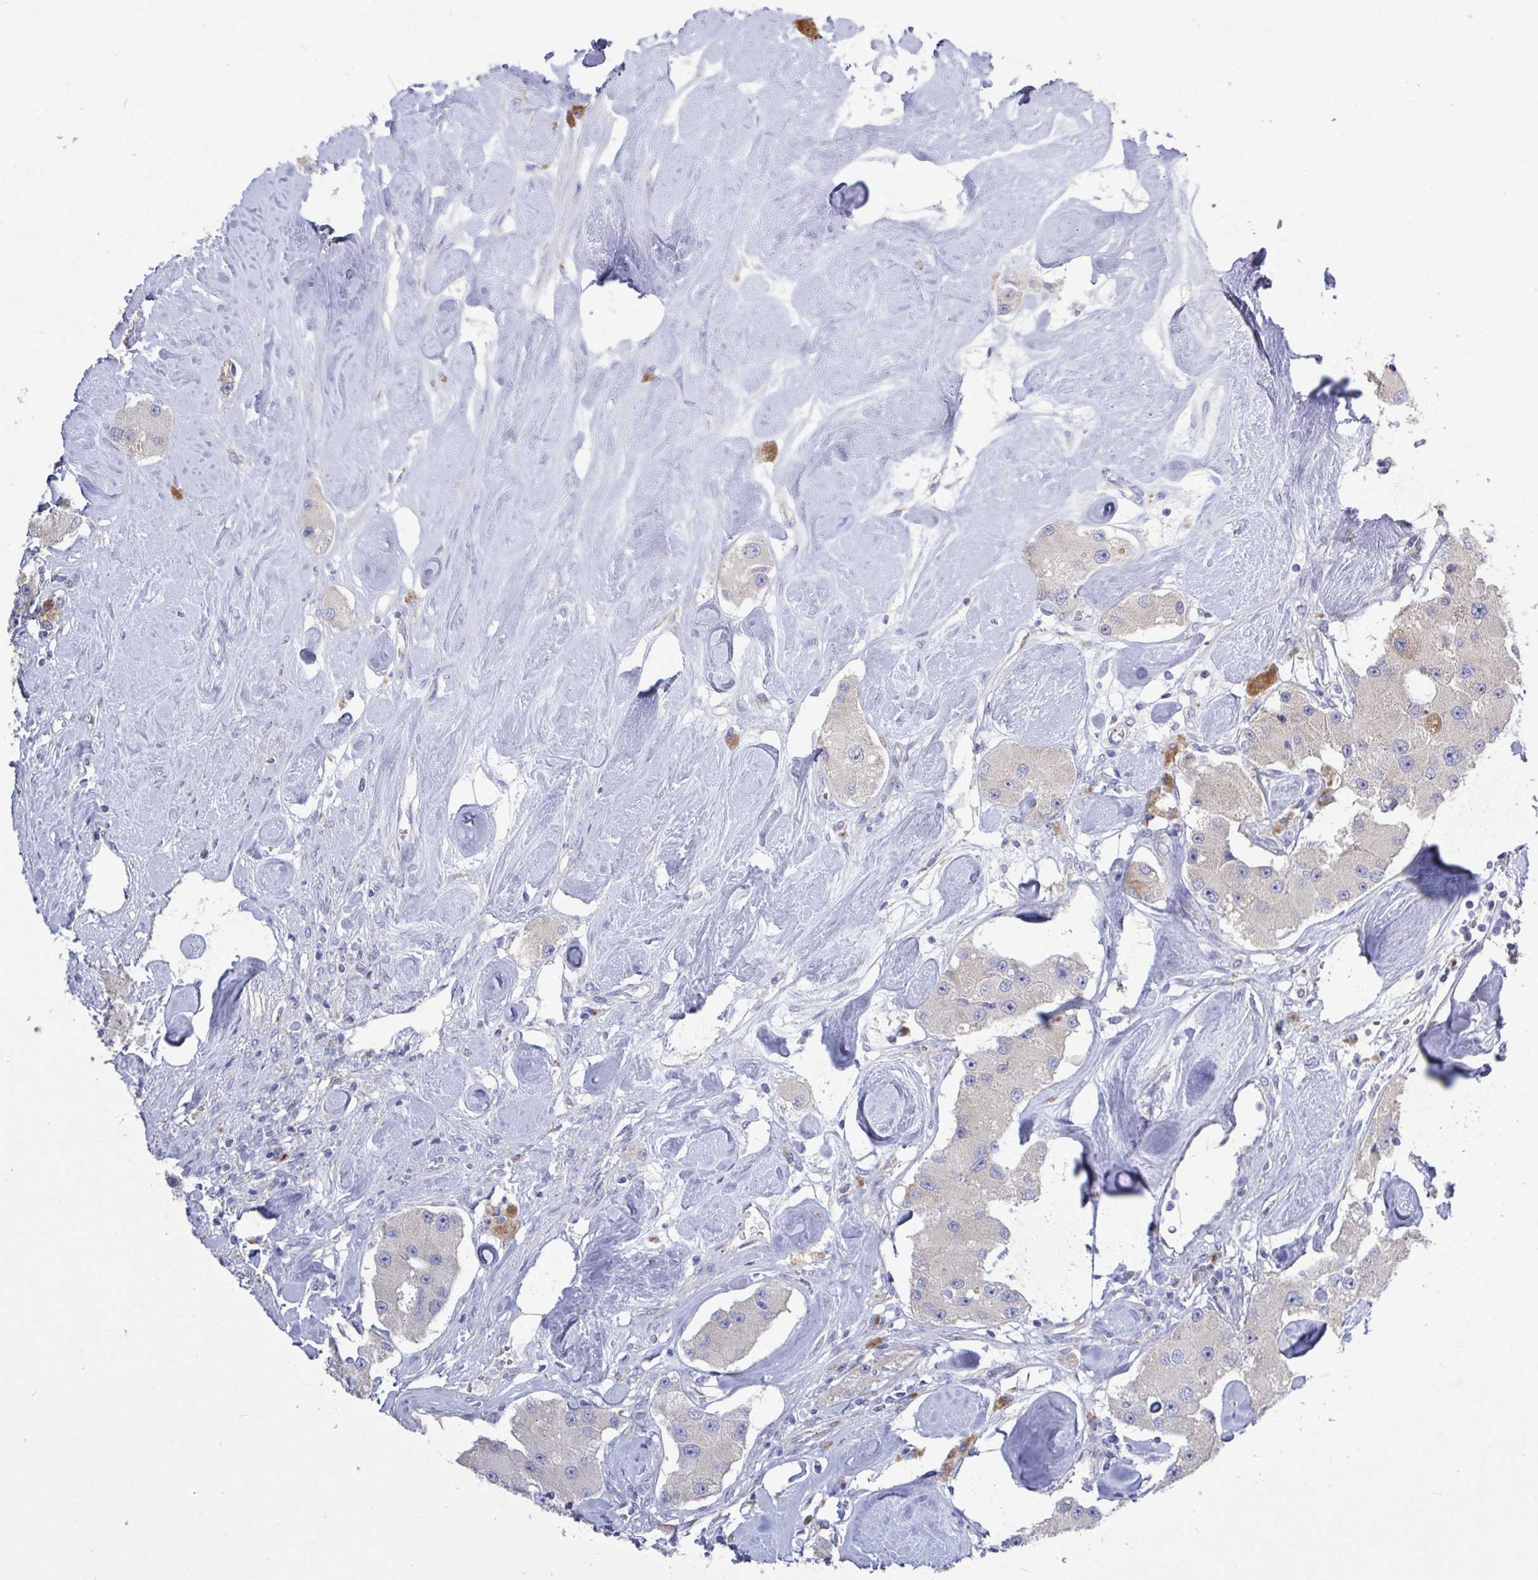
{"staining": {"intensity": "negative", "quantity": "none", "location": "none"}, "tissue": "carcinoid", "cell_type": "Tumor cells", "image_type": "cancer", "snomed": [{"axis": "morphology", "description": "Carcinoid, malignant, NOS"}, {"axis": "topography", "description": "Pancreas"}], "caption": "Malignant carcinoid was stained to show a protein in brown. There is no significant positivity in tumor cells.", "gene": "GALNT13", "patient": {"sex": "male", "age": 41}}